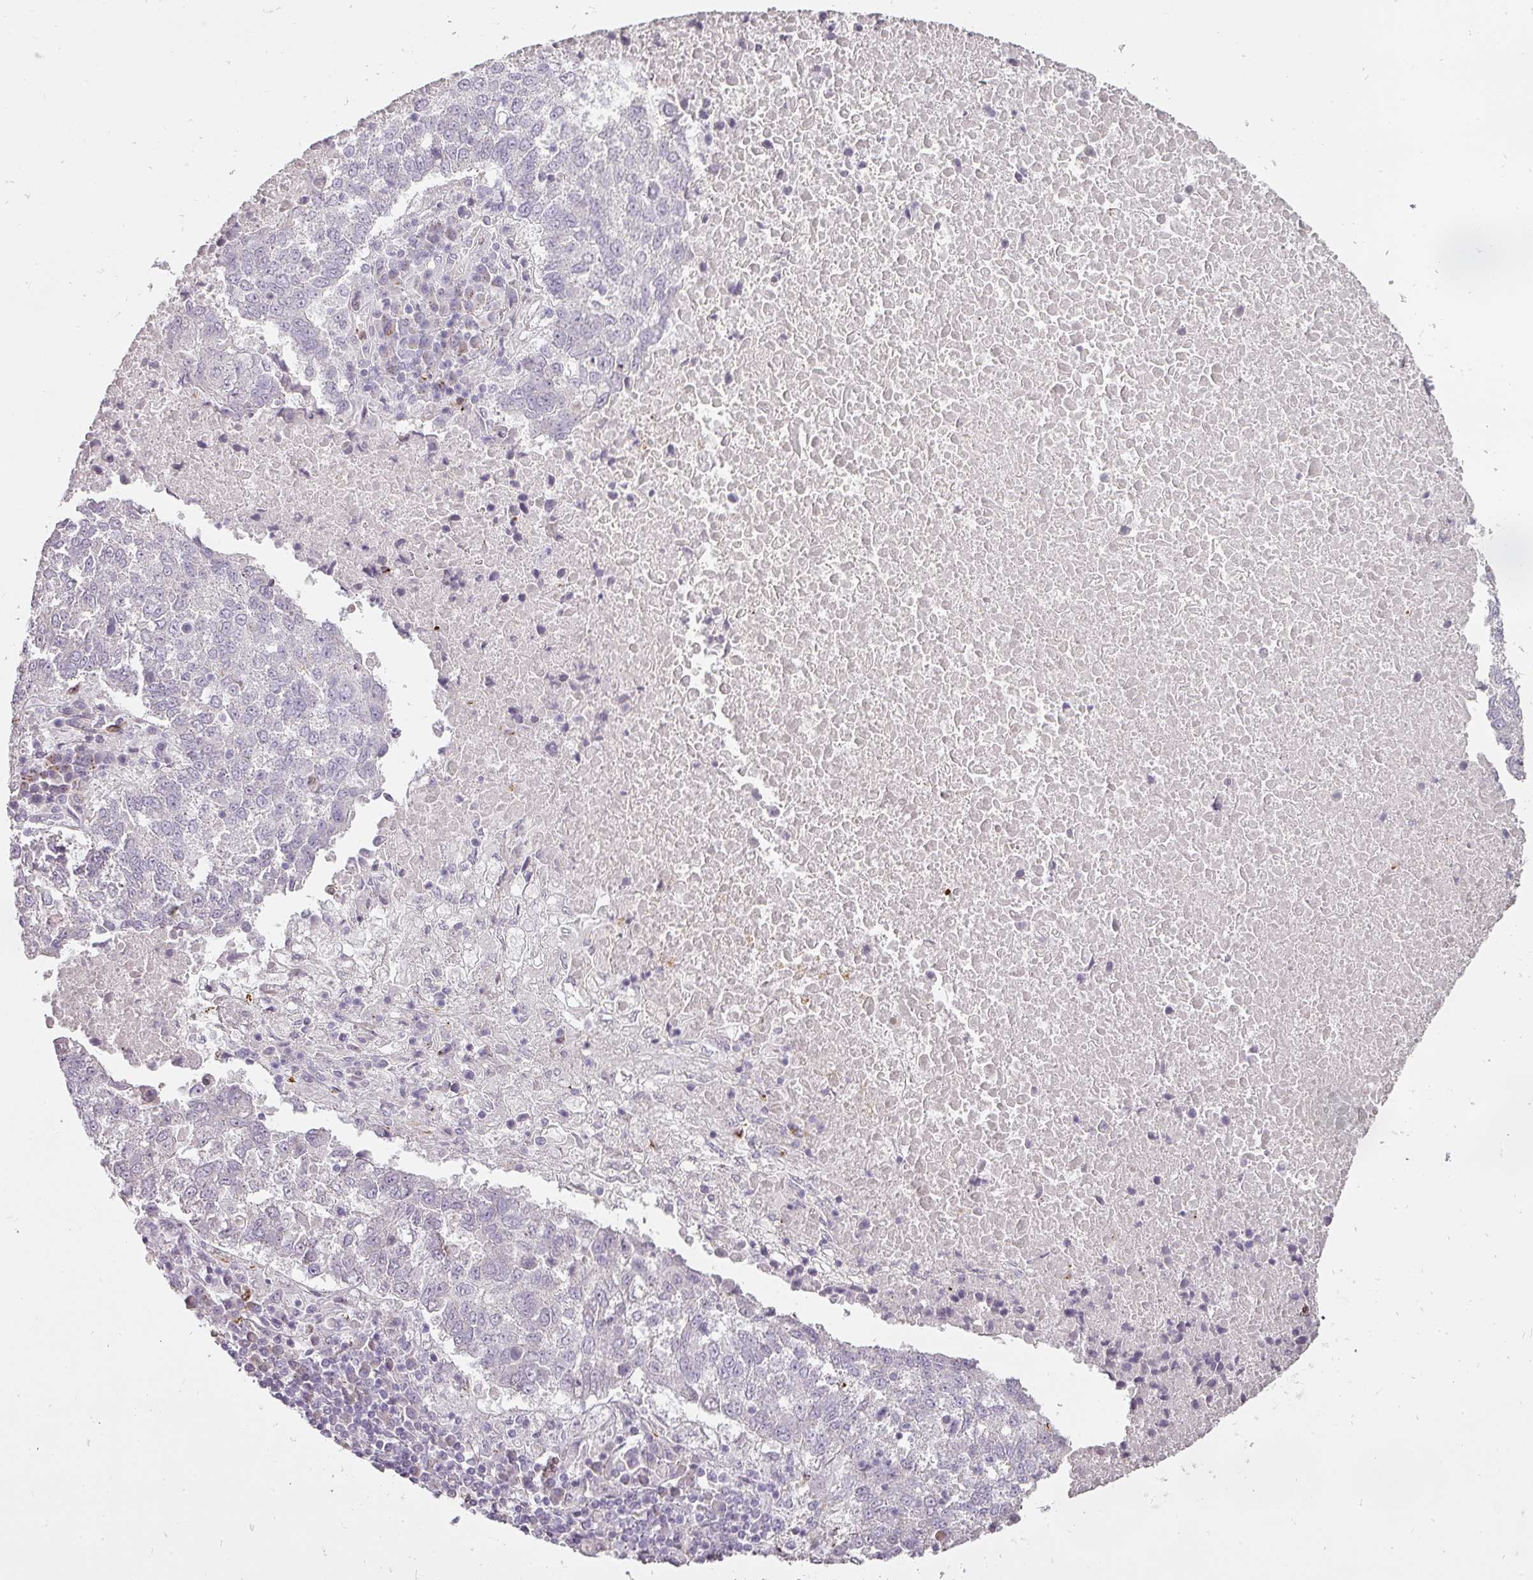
{"staining": {"intensity": "negative", "quantity": "none", "location": "none"}, "tissue": "lung cancer", "cell_type": "Tumor cells", "image_type": "cancer", "snomed": [{"axis": "morphology", "description": "Squamous cell carcinoma, NOS"}, {"axis": "topography", "description": "Lung"}], "caption": "Tumor cells are negative for brown protein staining in squamous cell carcinoma (lung). (IHC, brightfield microscopy, high magnification).", "gene": "BIK", "patient": {"sex": "male", "age": 73}}